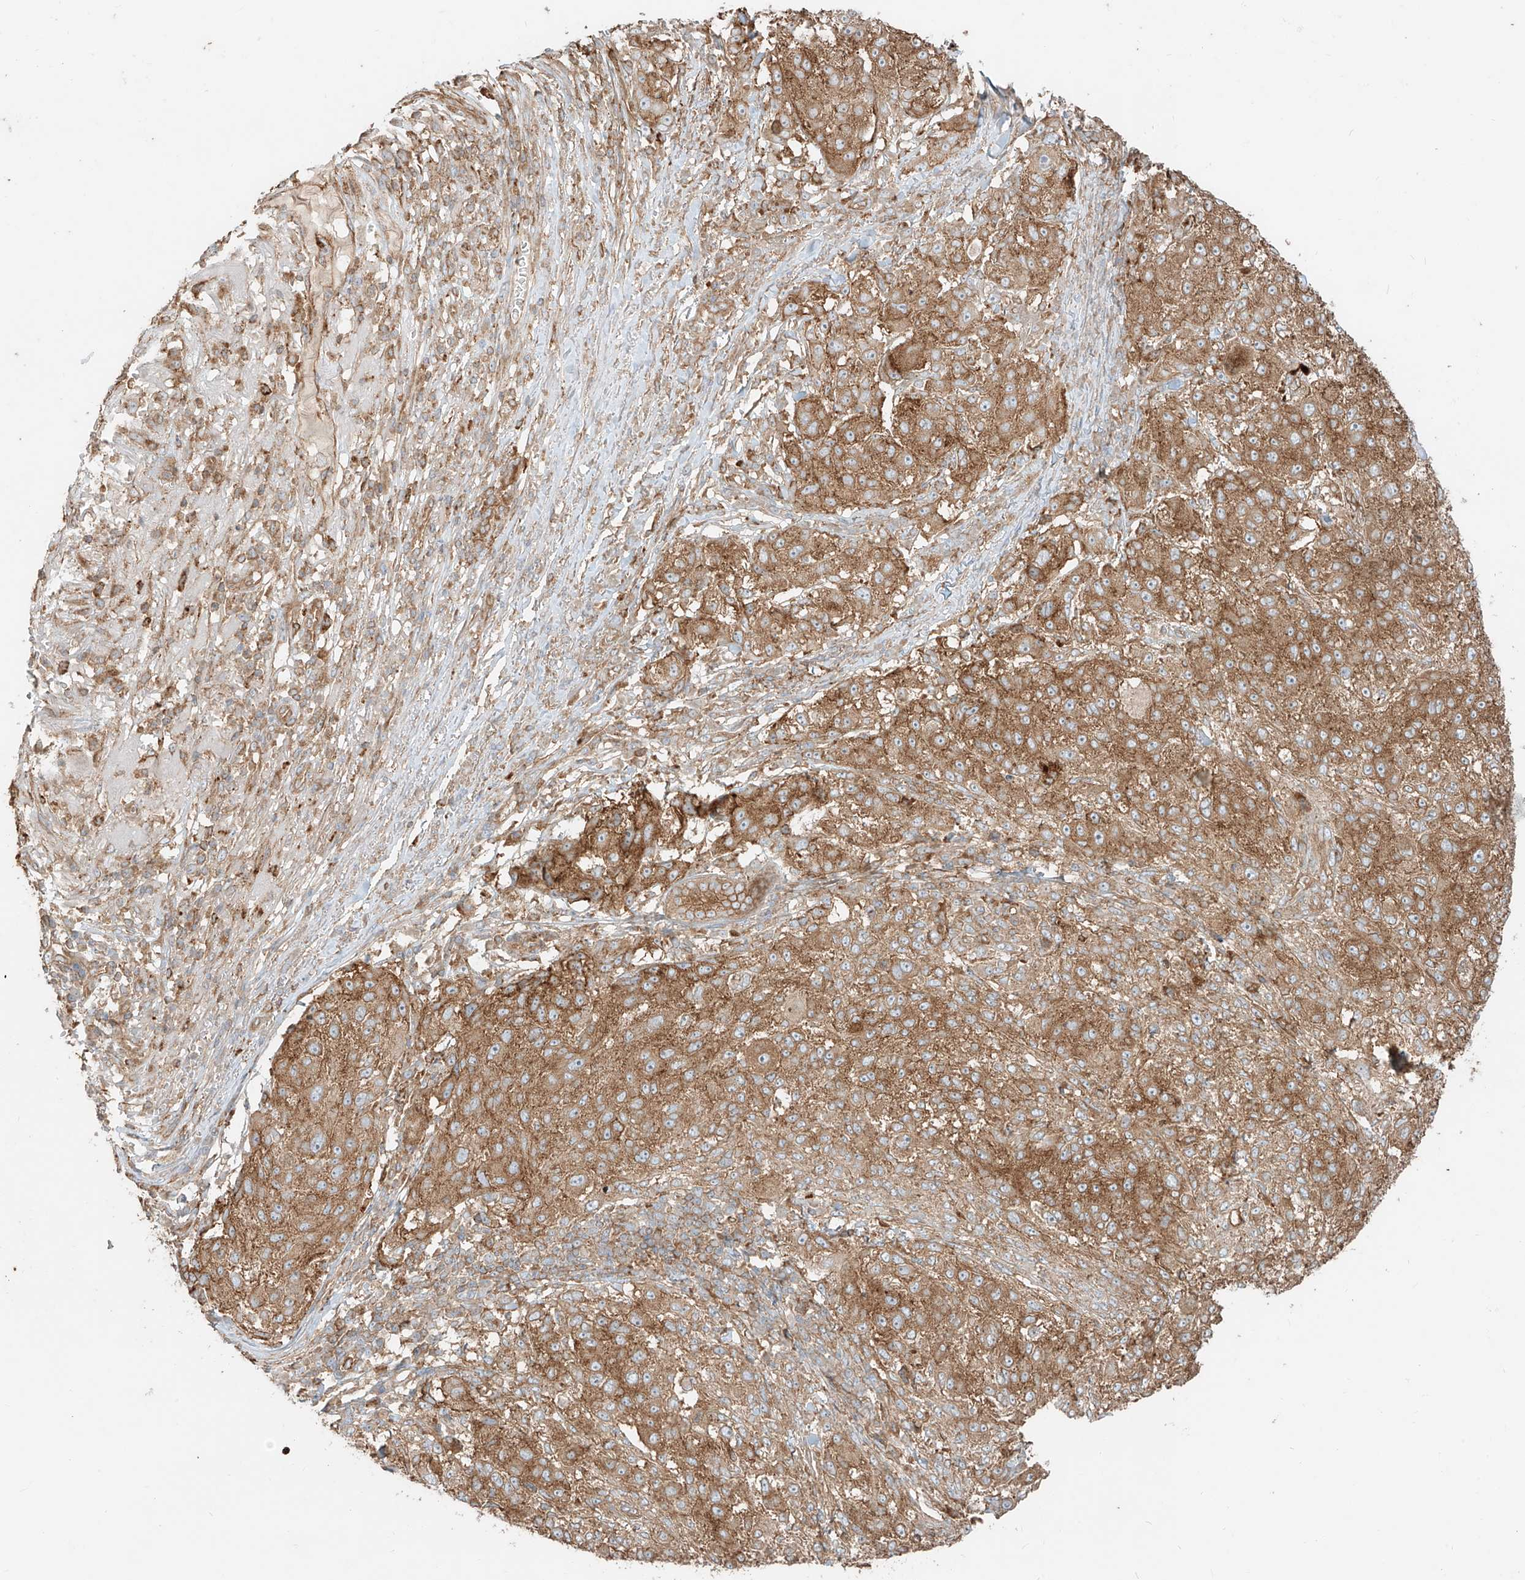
{"staining": {"intensity": "moderate", "quantity": ">75%", "location": "cytoplasmic/membranous"}, "tissue": "melanoma", "cell_type": "Tumor cells", "image_type": "cancer", "snomed": [{"axis": "morphology", "description": "Necrosis, NOS"}, {"axis": "morphology", "description": "Malignant melanoma, NOS"}, {"axis": "topography", "description": "Skin"}], "caption": "Immunohistochemical staining of human malignant melanoma exhibits medium levels of moderate cytoplasmic/membranous staining in about >75% of tumor cells.", "gene": "CCDC115", "patient": {"sex": "female", "age": 87}}